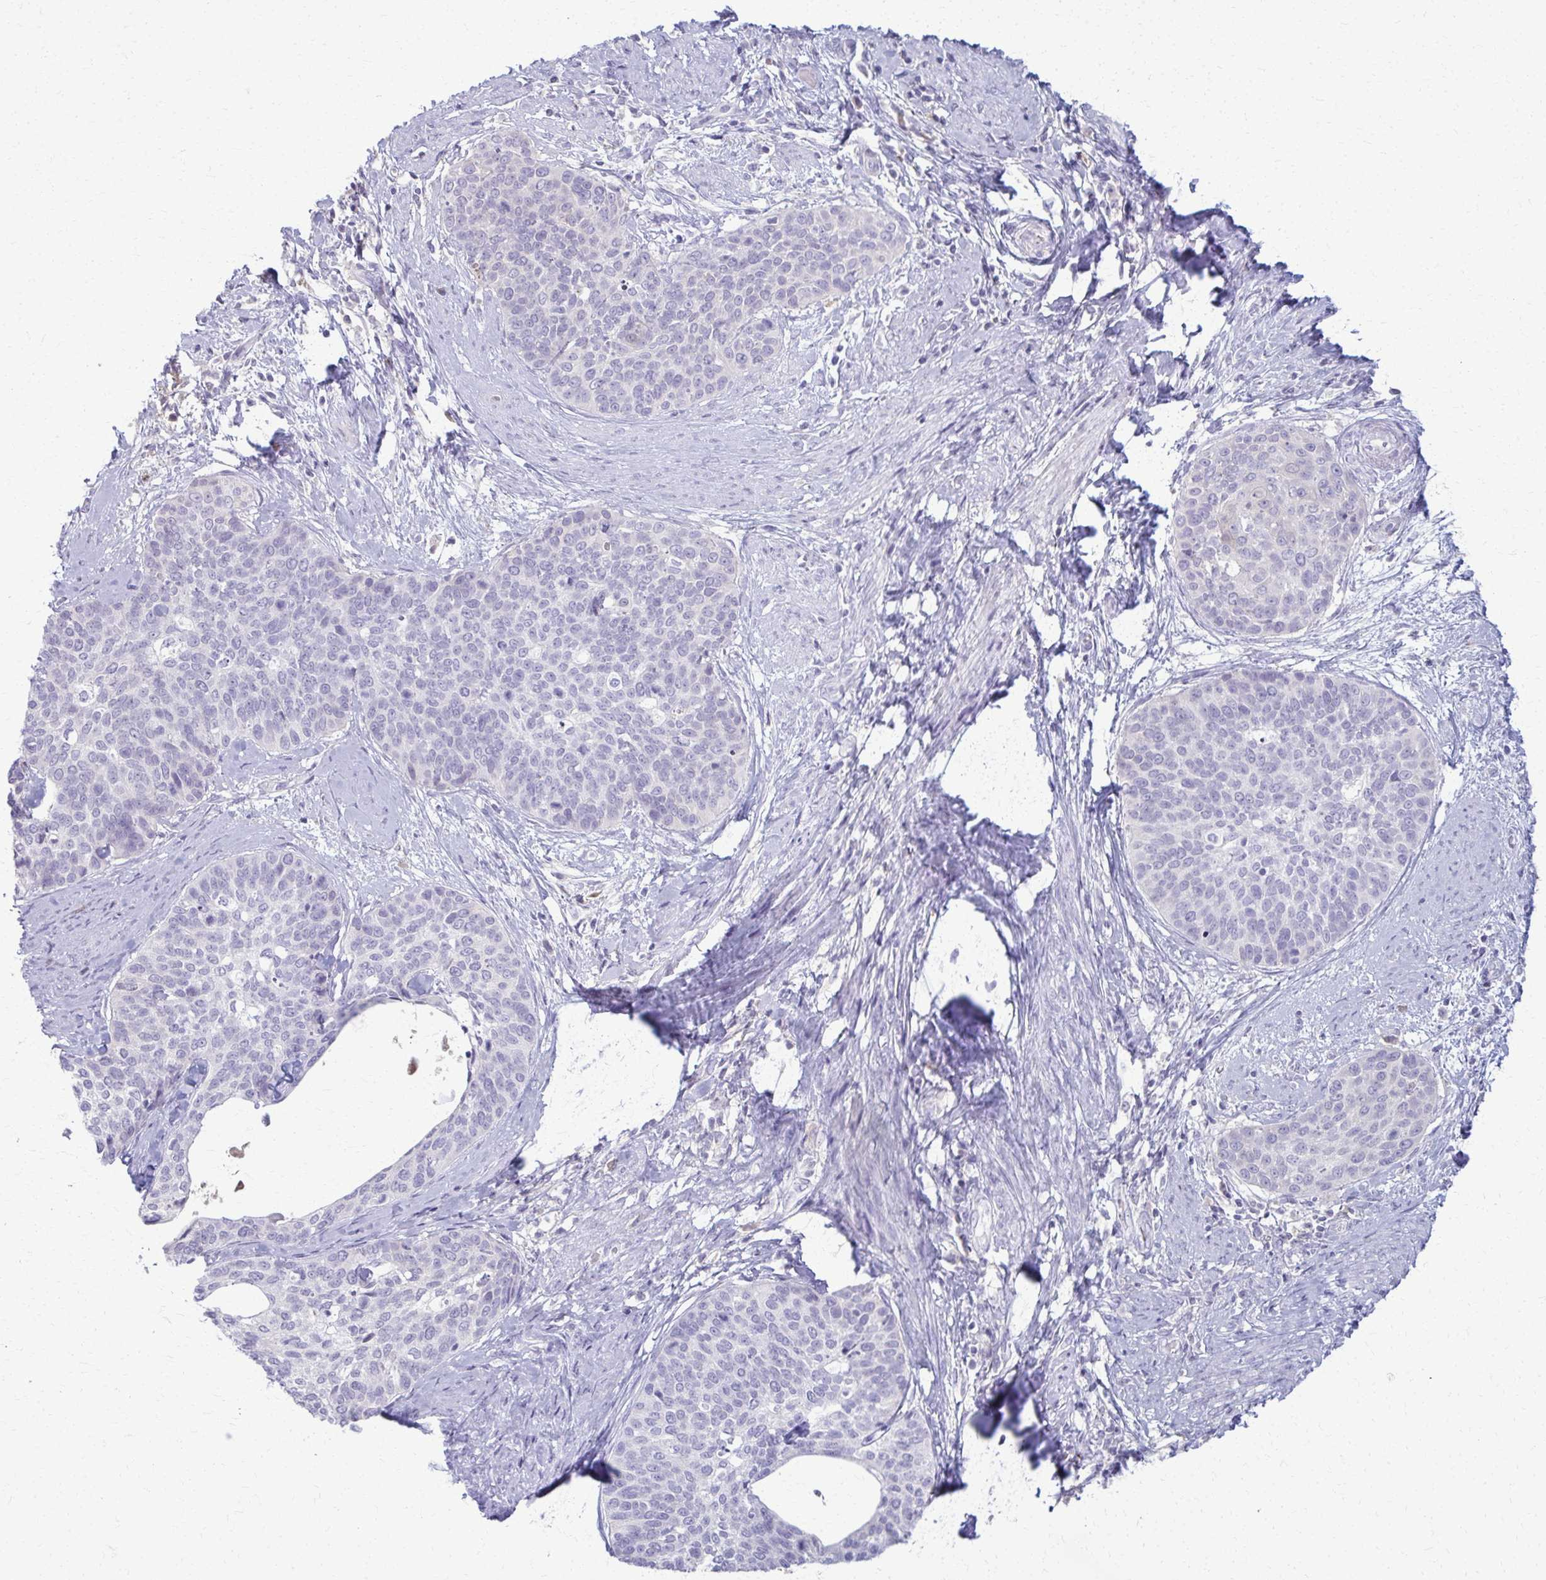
{"staining": {"intensity": "negative", "quantity": "none", "location": "none"}, "tissue": "cervical cancer", "cell_type": "Tumor cells", "image_type": "cancer", "snomed": [{"axis": "morphology", "description": "Squamous cell carcinoma, NOS"}, {"axis": "topography", "description": "Cervix"}], "caption": "This is an immunohistochemistry photomicrograph of cervical squamous cell carcinoma. There is no staining in tumor cells.", "gene": "OR4M1", "patient": {"sex": "female", "age": 69}}